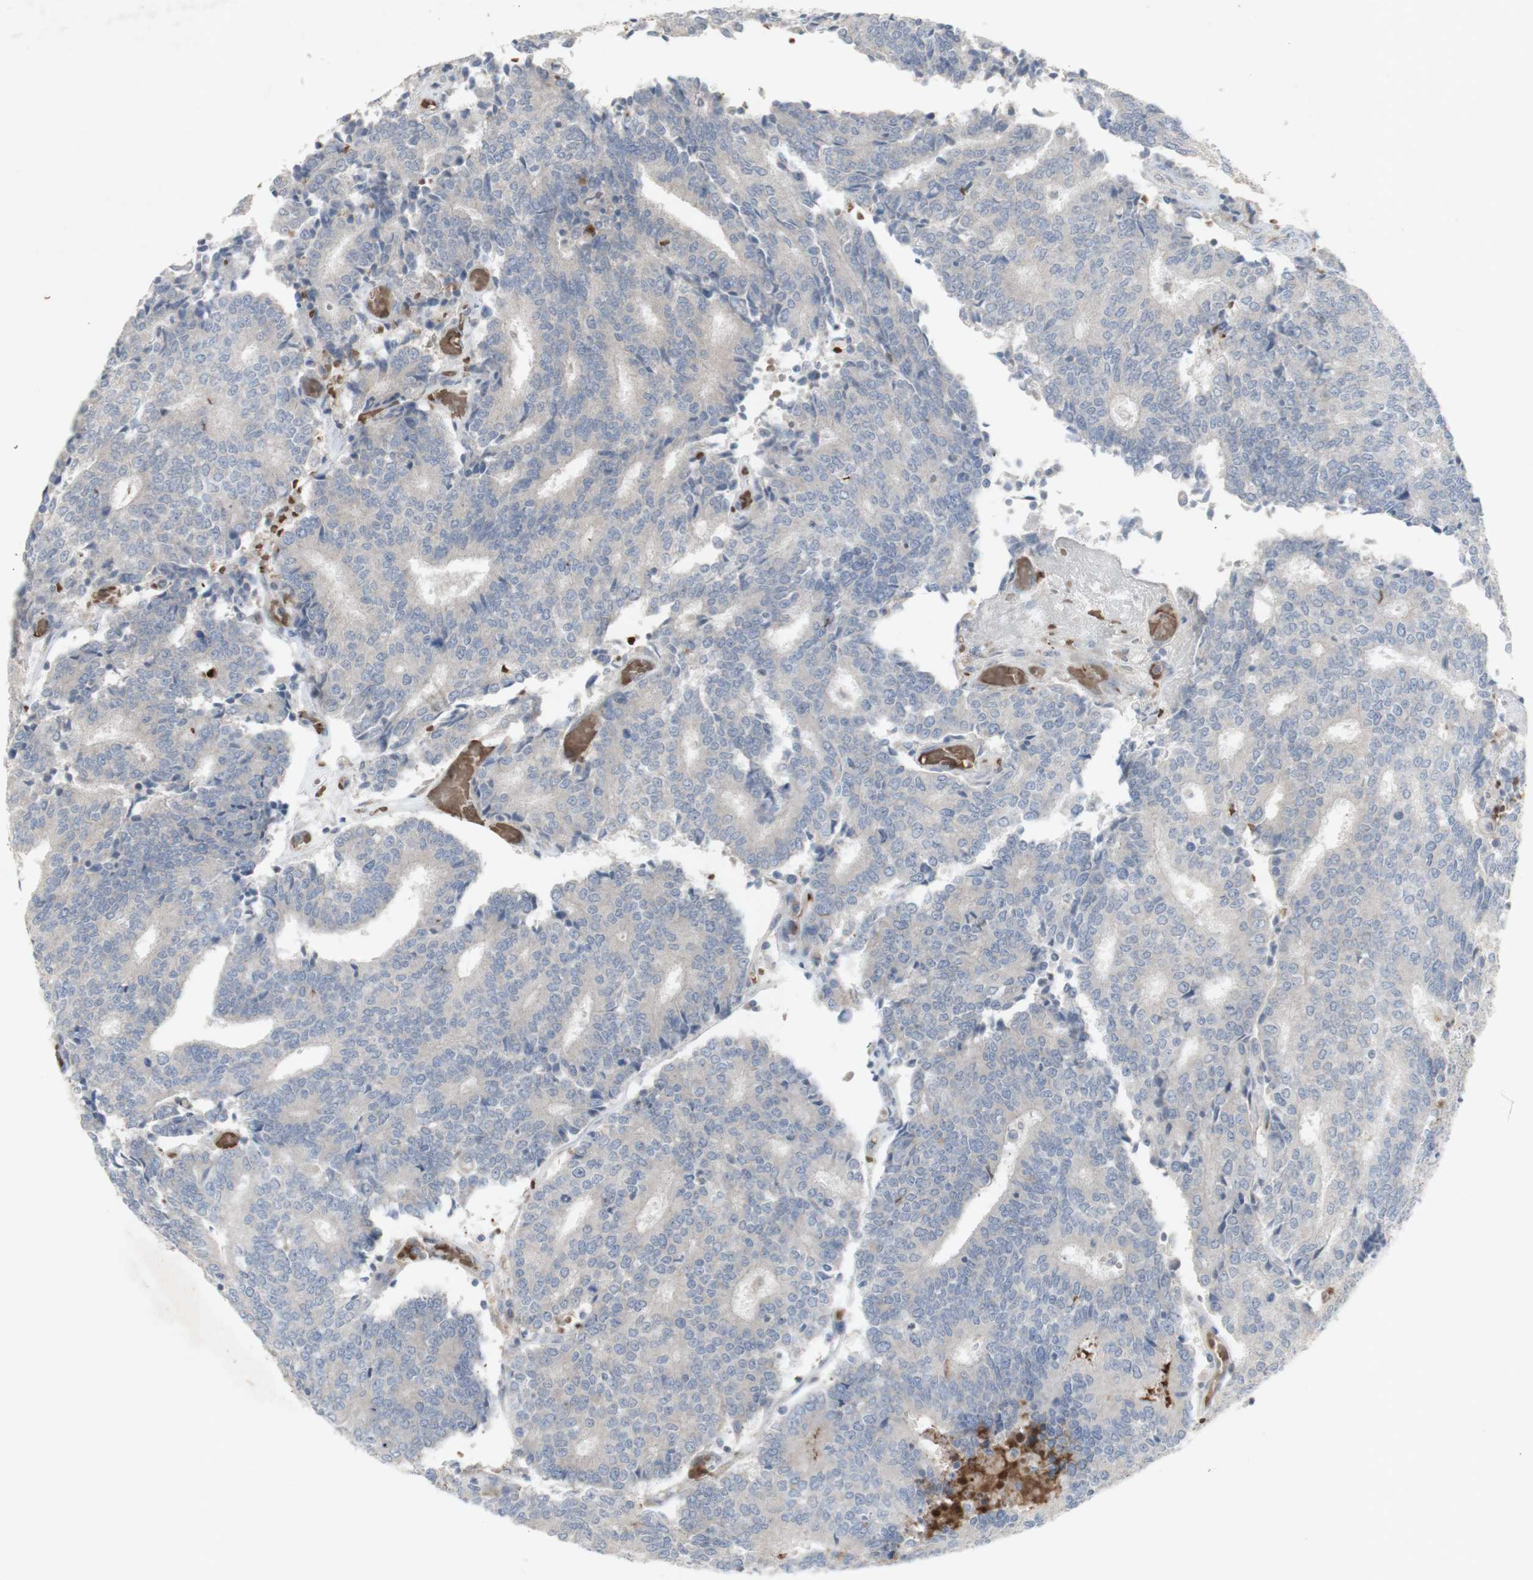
{"staining": {"intensity": "negative", "quantity": "none", "location": "none"}, "tissue": "prostate cancer", "cell_type": "Tumor cells", "image_type": "cancer", "snomed": [{"axis": "morphology", "description": "Normal tissue, NOS"}, {"axis": "morphology", "description": "Adenocarcinoma, High grade"}, {"axis": "topography", "description": "Prostate"}, {"axis": "topography", "description": "Seminal veicle"}], "caption": "Protein analysis of adenocarcinoma (high-grade) (prostate) demonstrates no significant expression in tumor cells.", "gene": "INS", "patient": {"sex": "male", "age": 55}}